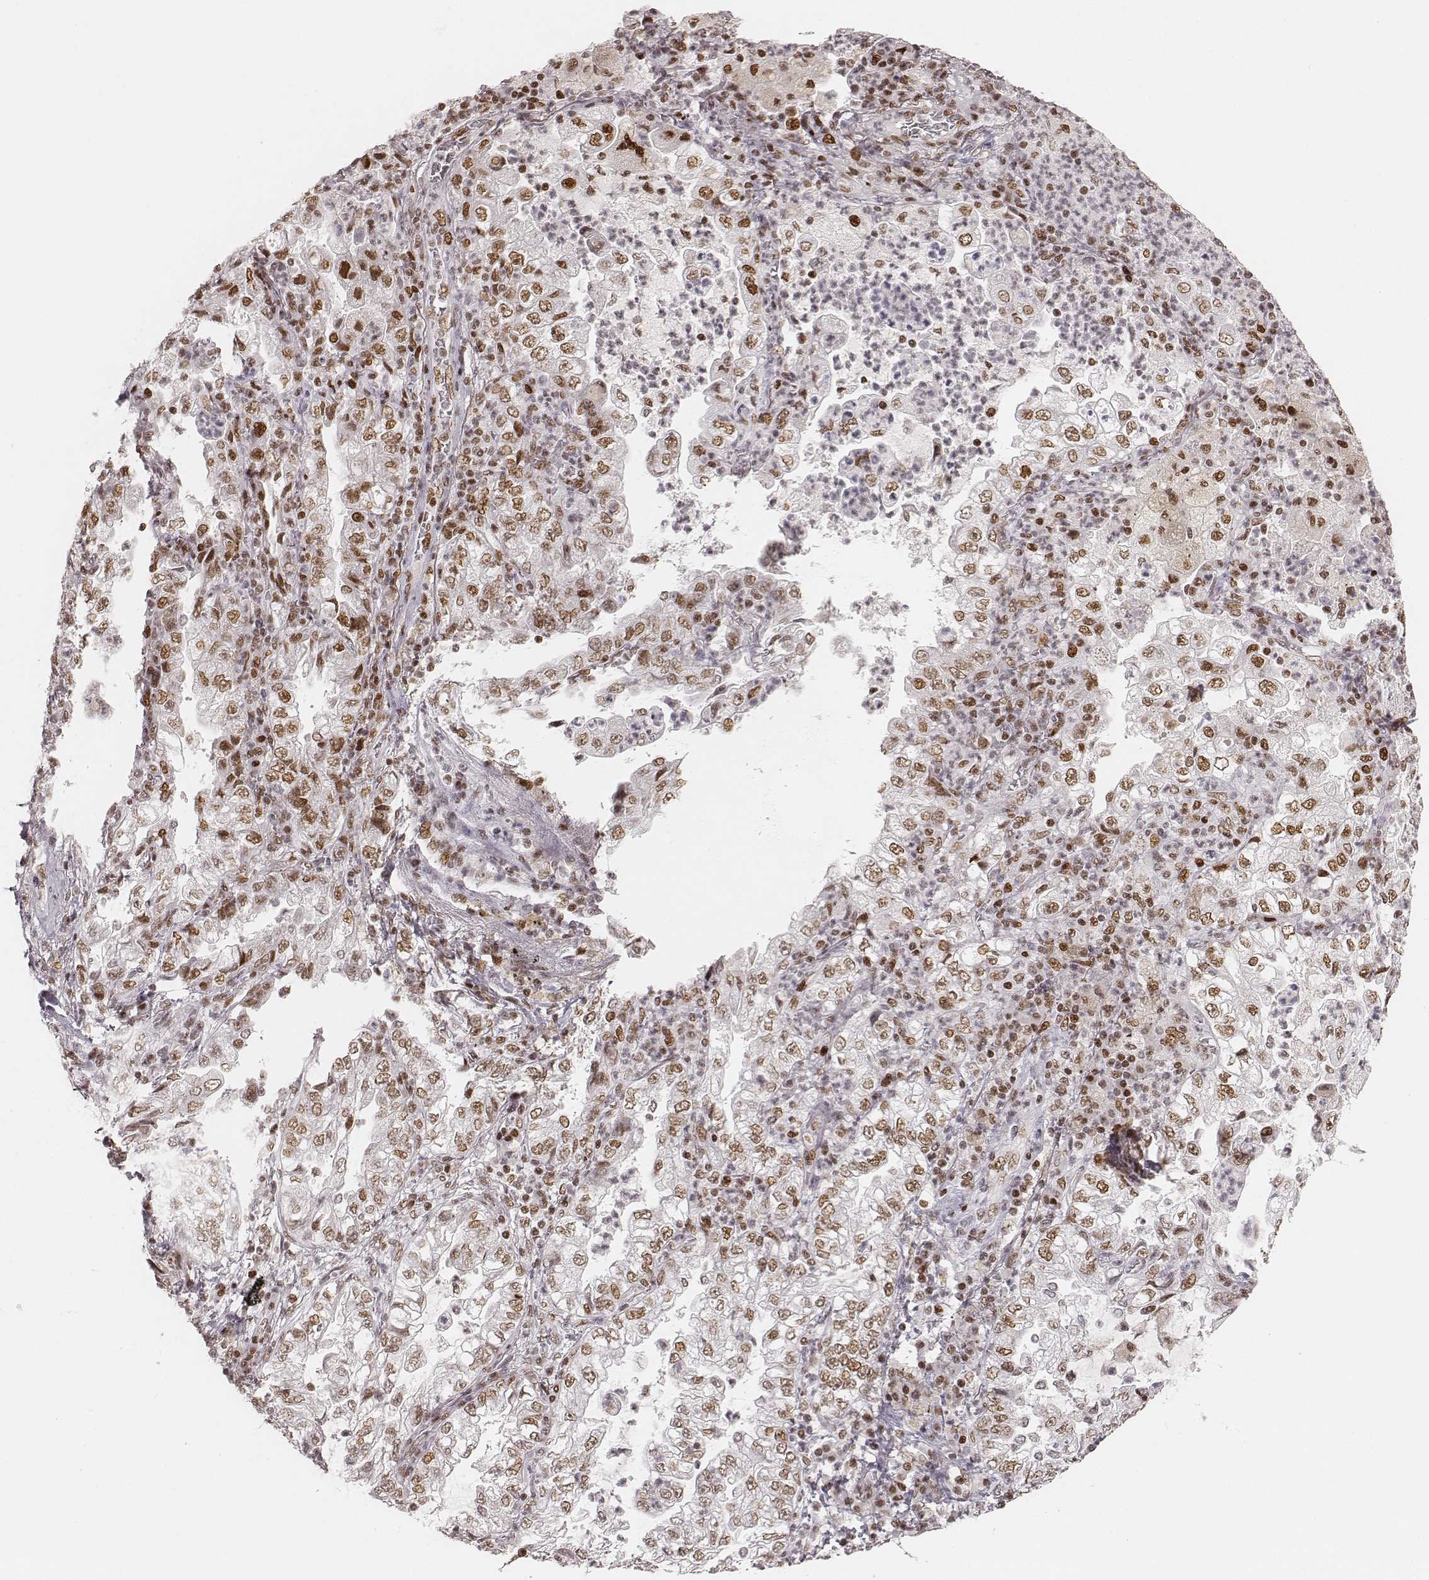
{"staining": {"intensity": "moderate", "quantity": ">75%", "location": "nuclear"}, "tissue": "lung cancer", "cell_type": "Tumor cells", "image_type": "cancer", "snomed": [{"axis": "morphology", "description": "Adenocarcinoma, NOS"}, {"axis": "topography", "description": "Lung"}], "caption": "This is a micrograph of immunohistochemistry staining of lung cancer (adenocarcinoma), which shows moderate staining in the nuclear of tumor cells.", "gene": "HNRNPC", "patient": {"sex": "female", "age": 73}}